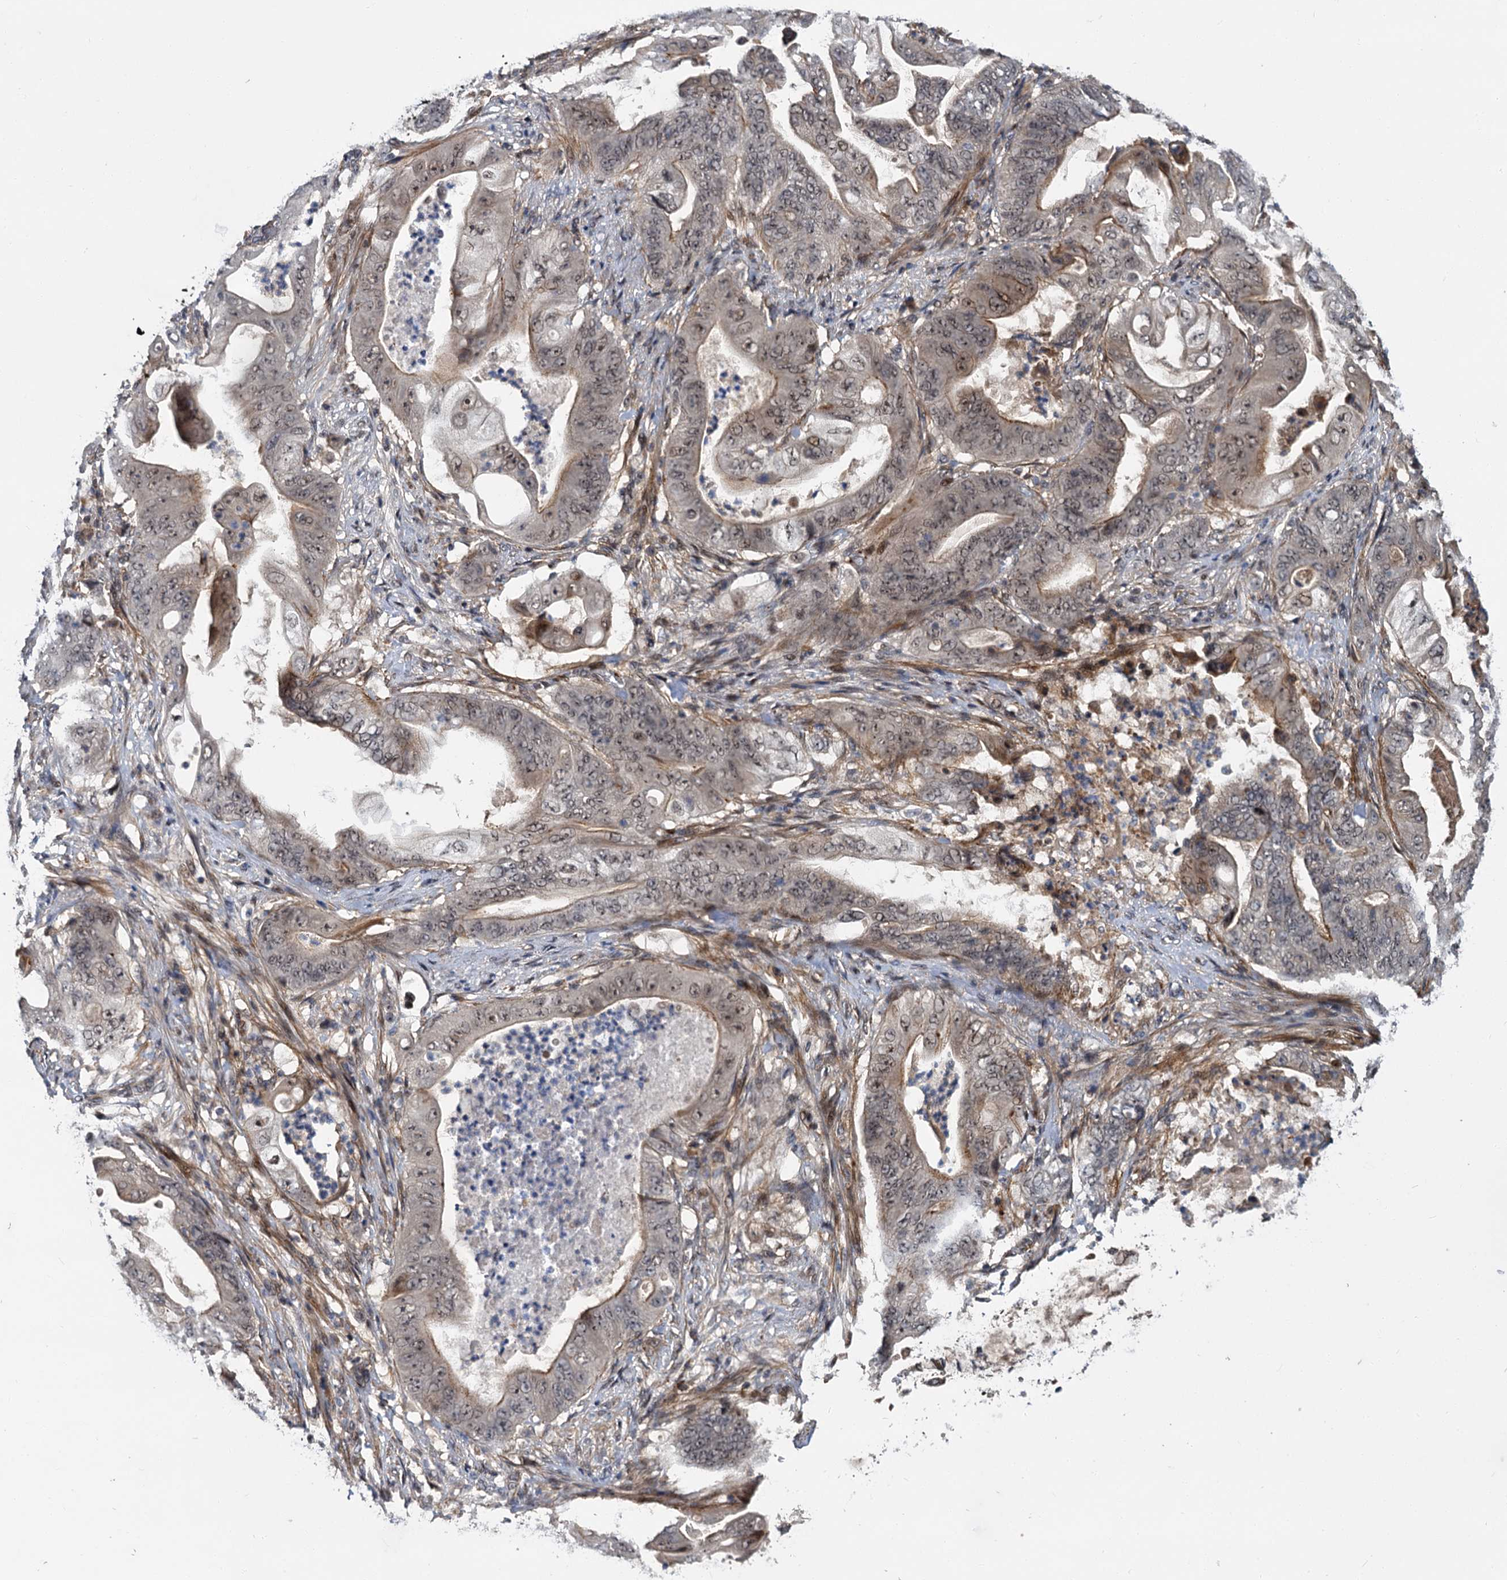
{"staining": {"intensity": "weak", "quantity": ">75%", "location": "cytoplasmic/membranous,nuclear"}, "tissue": "stomach cancer", "cell_type": "Tumor cells", "image_type": "cancer", "snomed": [{"axis": "morphology", "description": "Adenocarcinoma, NOS"}, {"axis": "topography", "description": "Stomach"}], "caption": "Stomach adenocarcinoma tissue exhibits weak cytoplasmic/membranous and nuclear staining in about >75% of tumor cells, visualized by immunohistochemistry. (brown staining indicates protein expression, while blue staining denotes nuclei).", "gene": "MBD6", "patient": {"sex": "female", "age": 73}}